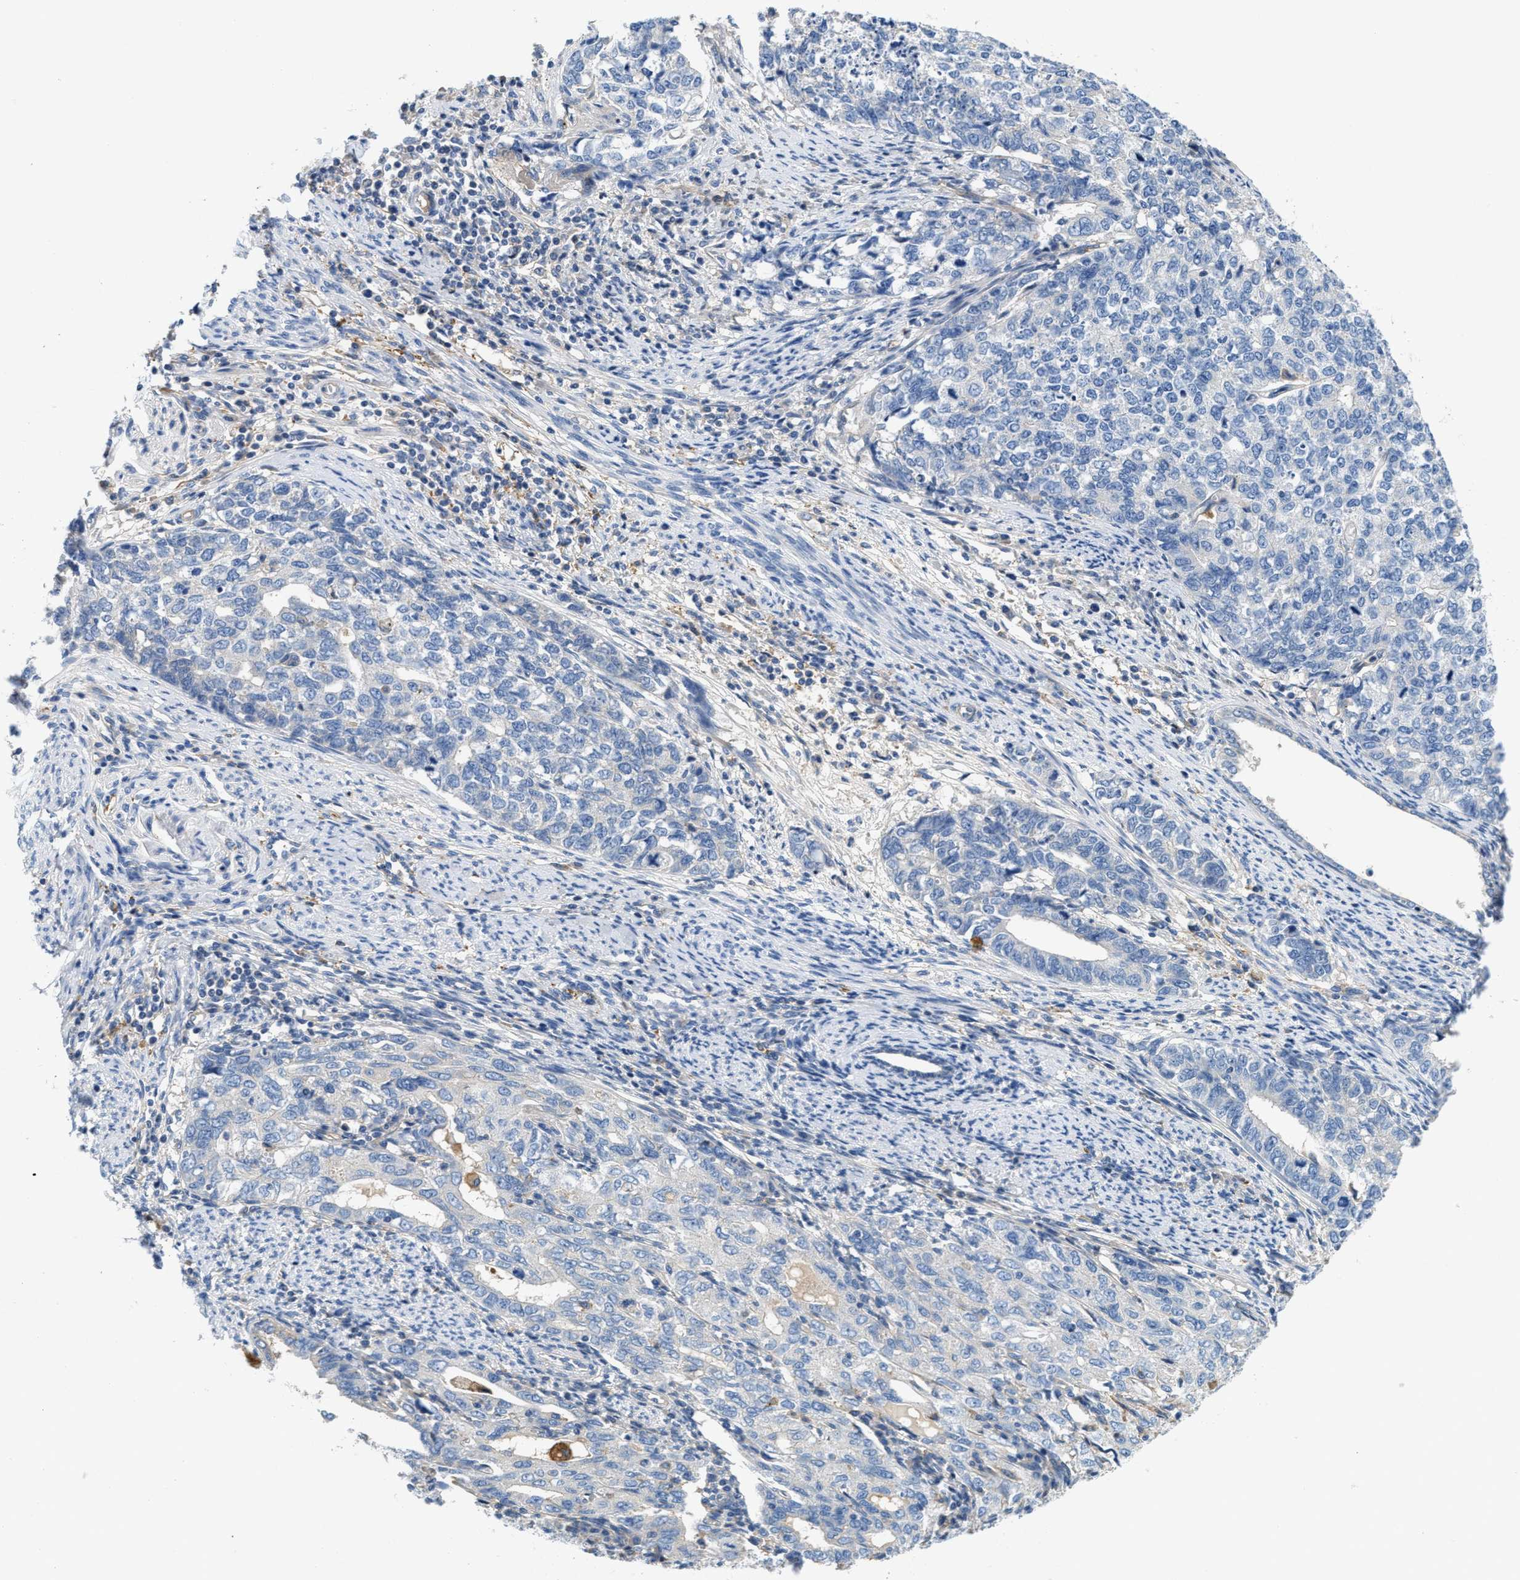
{"staining": {"intensity": "negative", "quantity": "none", "location": "none"}, "tissue": "cervical cancer", "cell_type": "Tumor cells", "image_type": "cancer", "snomed": [{"axis": "morphology", "description": "Squamous cell carcinoma, NOS"}, {"axis": "topography", "description": "Cervix"}], "caption": "Human cervical cancer (squamous cell carcinoma) stained for a protein using immunohistochemistry (IHC) displays no staining in tumor cells.", "gene": "NSUN7", "patient": {"sex": "female", "age": 63}}